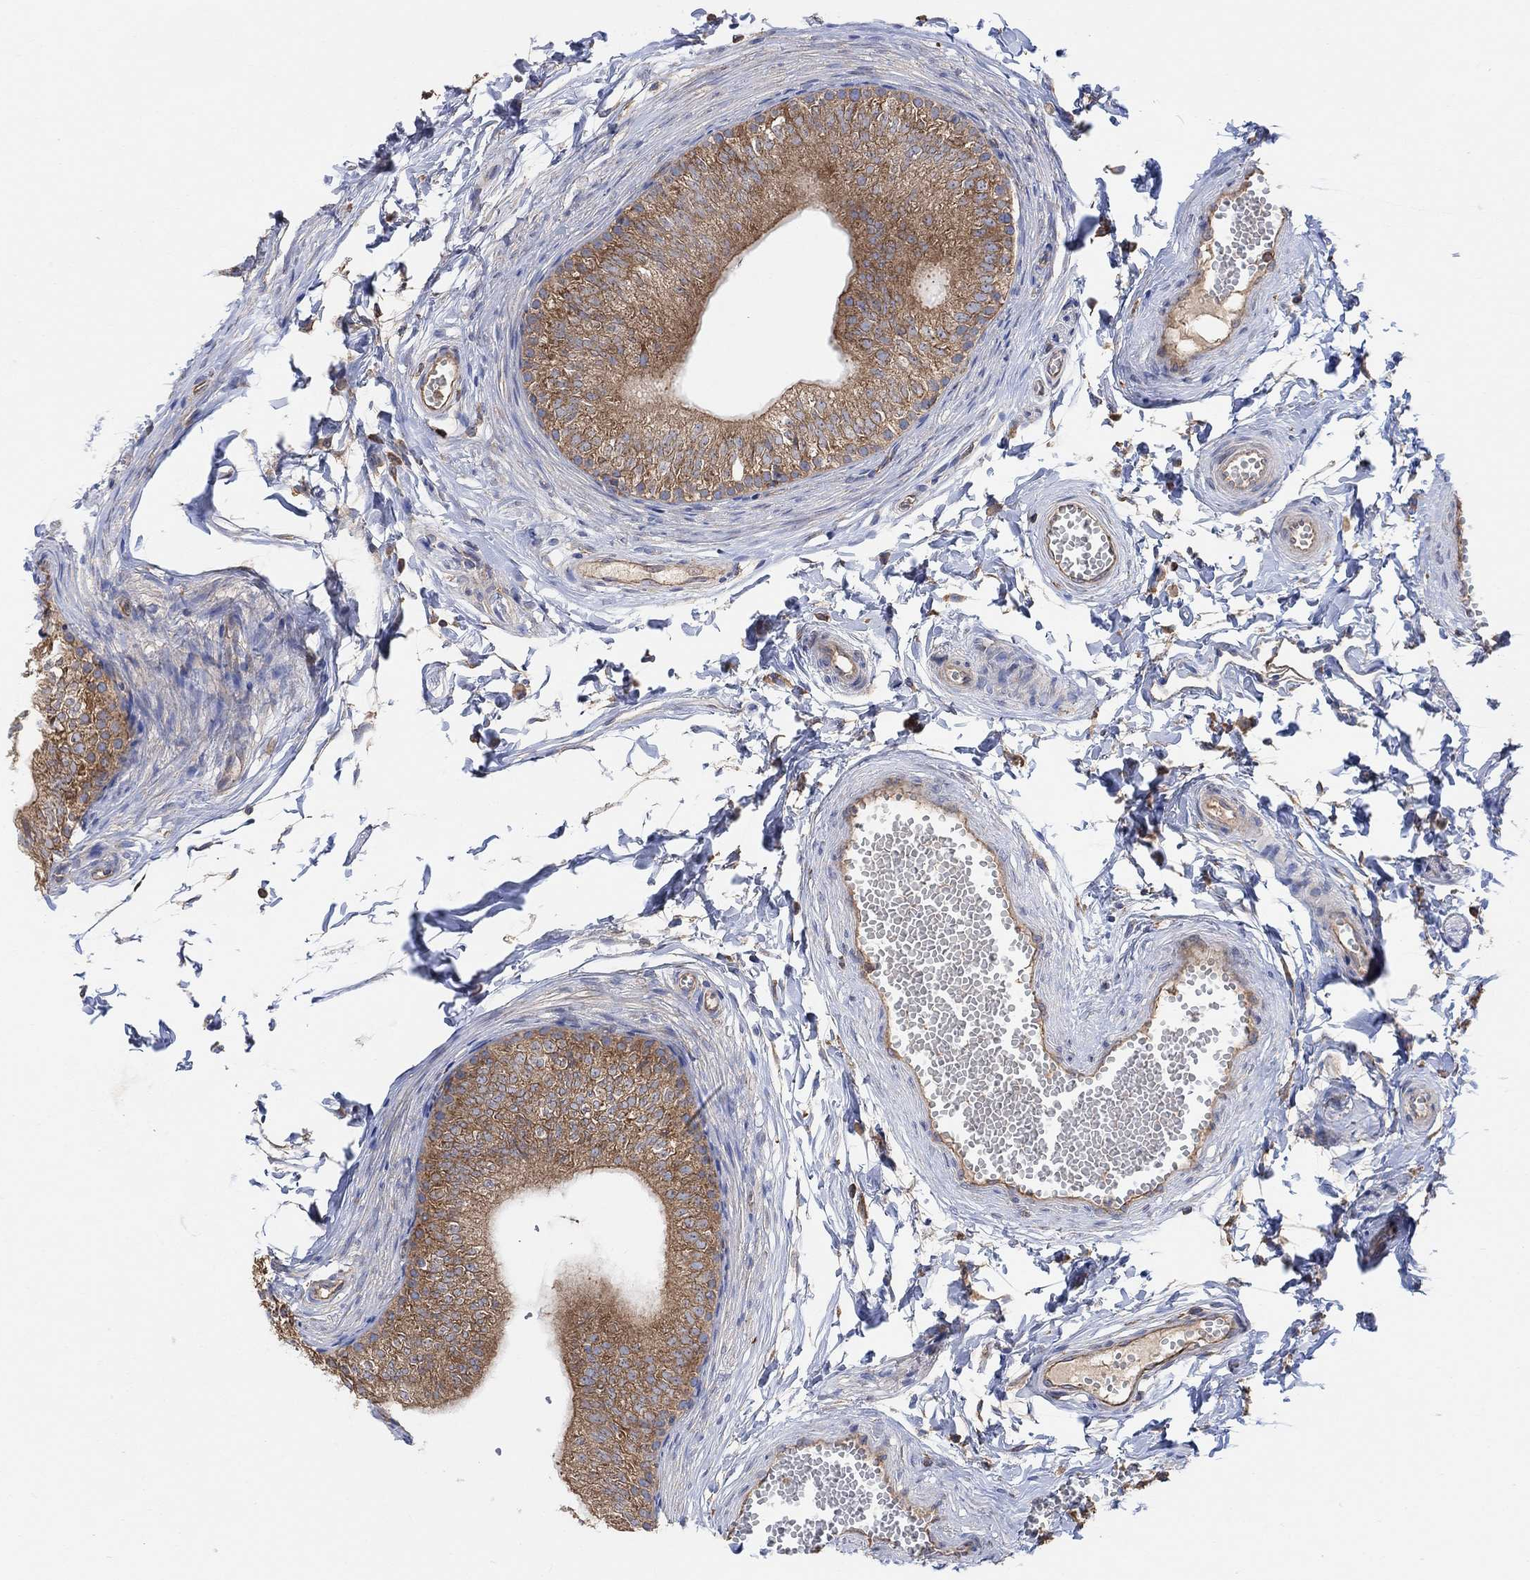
{"staining": {"intensity": "moderate", "quantity": ">75%", "location": "cytoplasmic/membranous"}, "tissue": "epididymis", "cell_type": "Glandular cells", "image_type": "normal", "snomed": [{"axis": "morphology", "description": "Normal tissue, NOS"}, {"axis": "topography", "description": "Epididymis"}], "caption": "Protein staining of benign epididymis shows moderate cytoplasmic/membranous positivity in about >75% of glandular cells. The staining was performed using DAB to visualize the protein expression in brown, while the nuclei were stained in blue with hematoxylin (Magnification: 20x).", "gene": "BLOC1S3", "patient": {"sex": "male", "age": 22}}